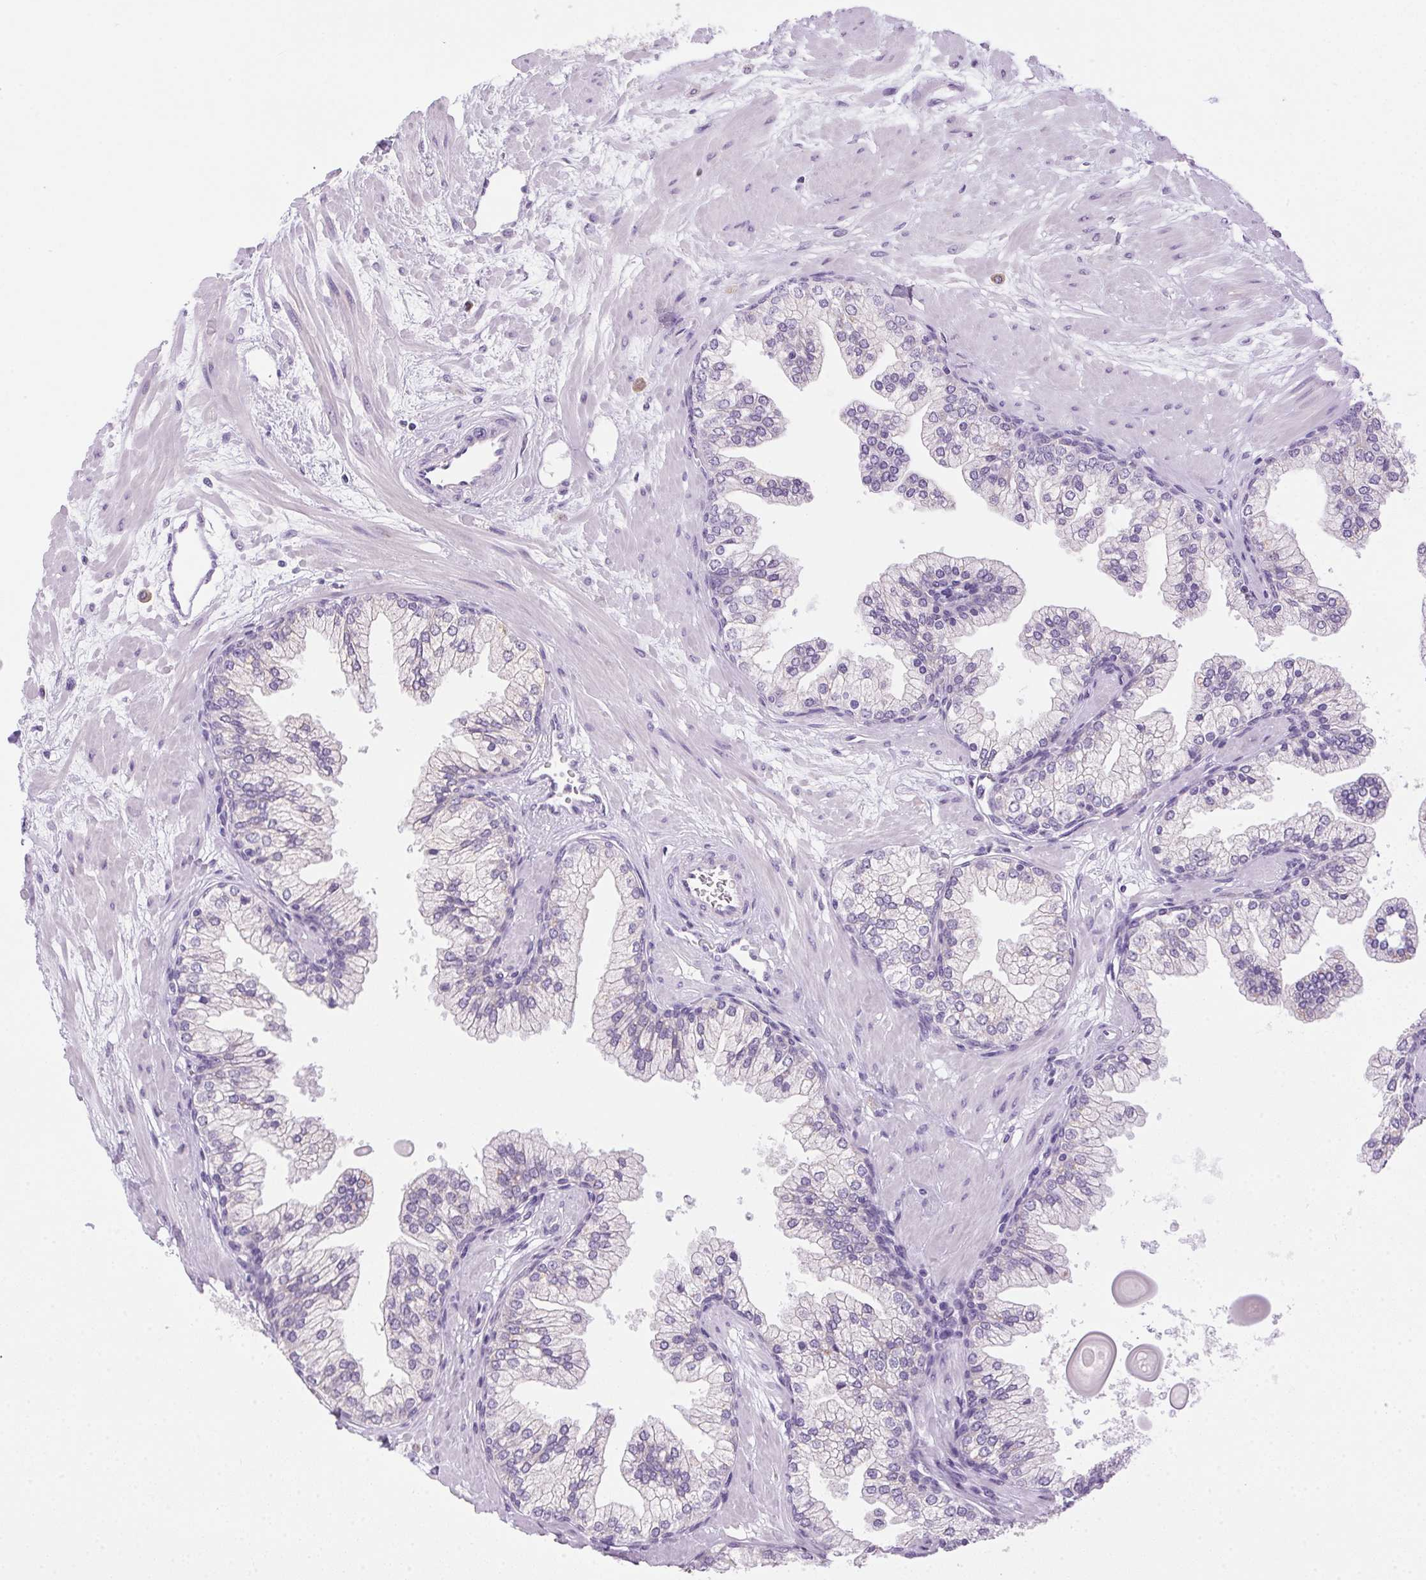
{"staining": {"intensity": "negative", "quantity": "none", "location": "none"}, "tissue": "prostate", "cell_type": "Glandular cells", "image_type": "normal", "snomed": [{"axis": "morphology", "description": "Normal tissue, NOS"}, {"axis": "topography", "description": "Prostate"}, {"axis": "topography", "description": "Peripheral nerve tissue"}], "caption": "Benign prostate was stained to show a protein in brown. There is no significant positivity in glandular cells. The staining is performed using DAB (3,3'-diaminobenzidine) brown chromogen with nuclei counter-stained in using hematoxylin.", "gene": "POPDC2", "patient": {"sex": "male", "age": 61}}